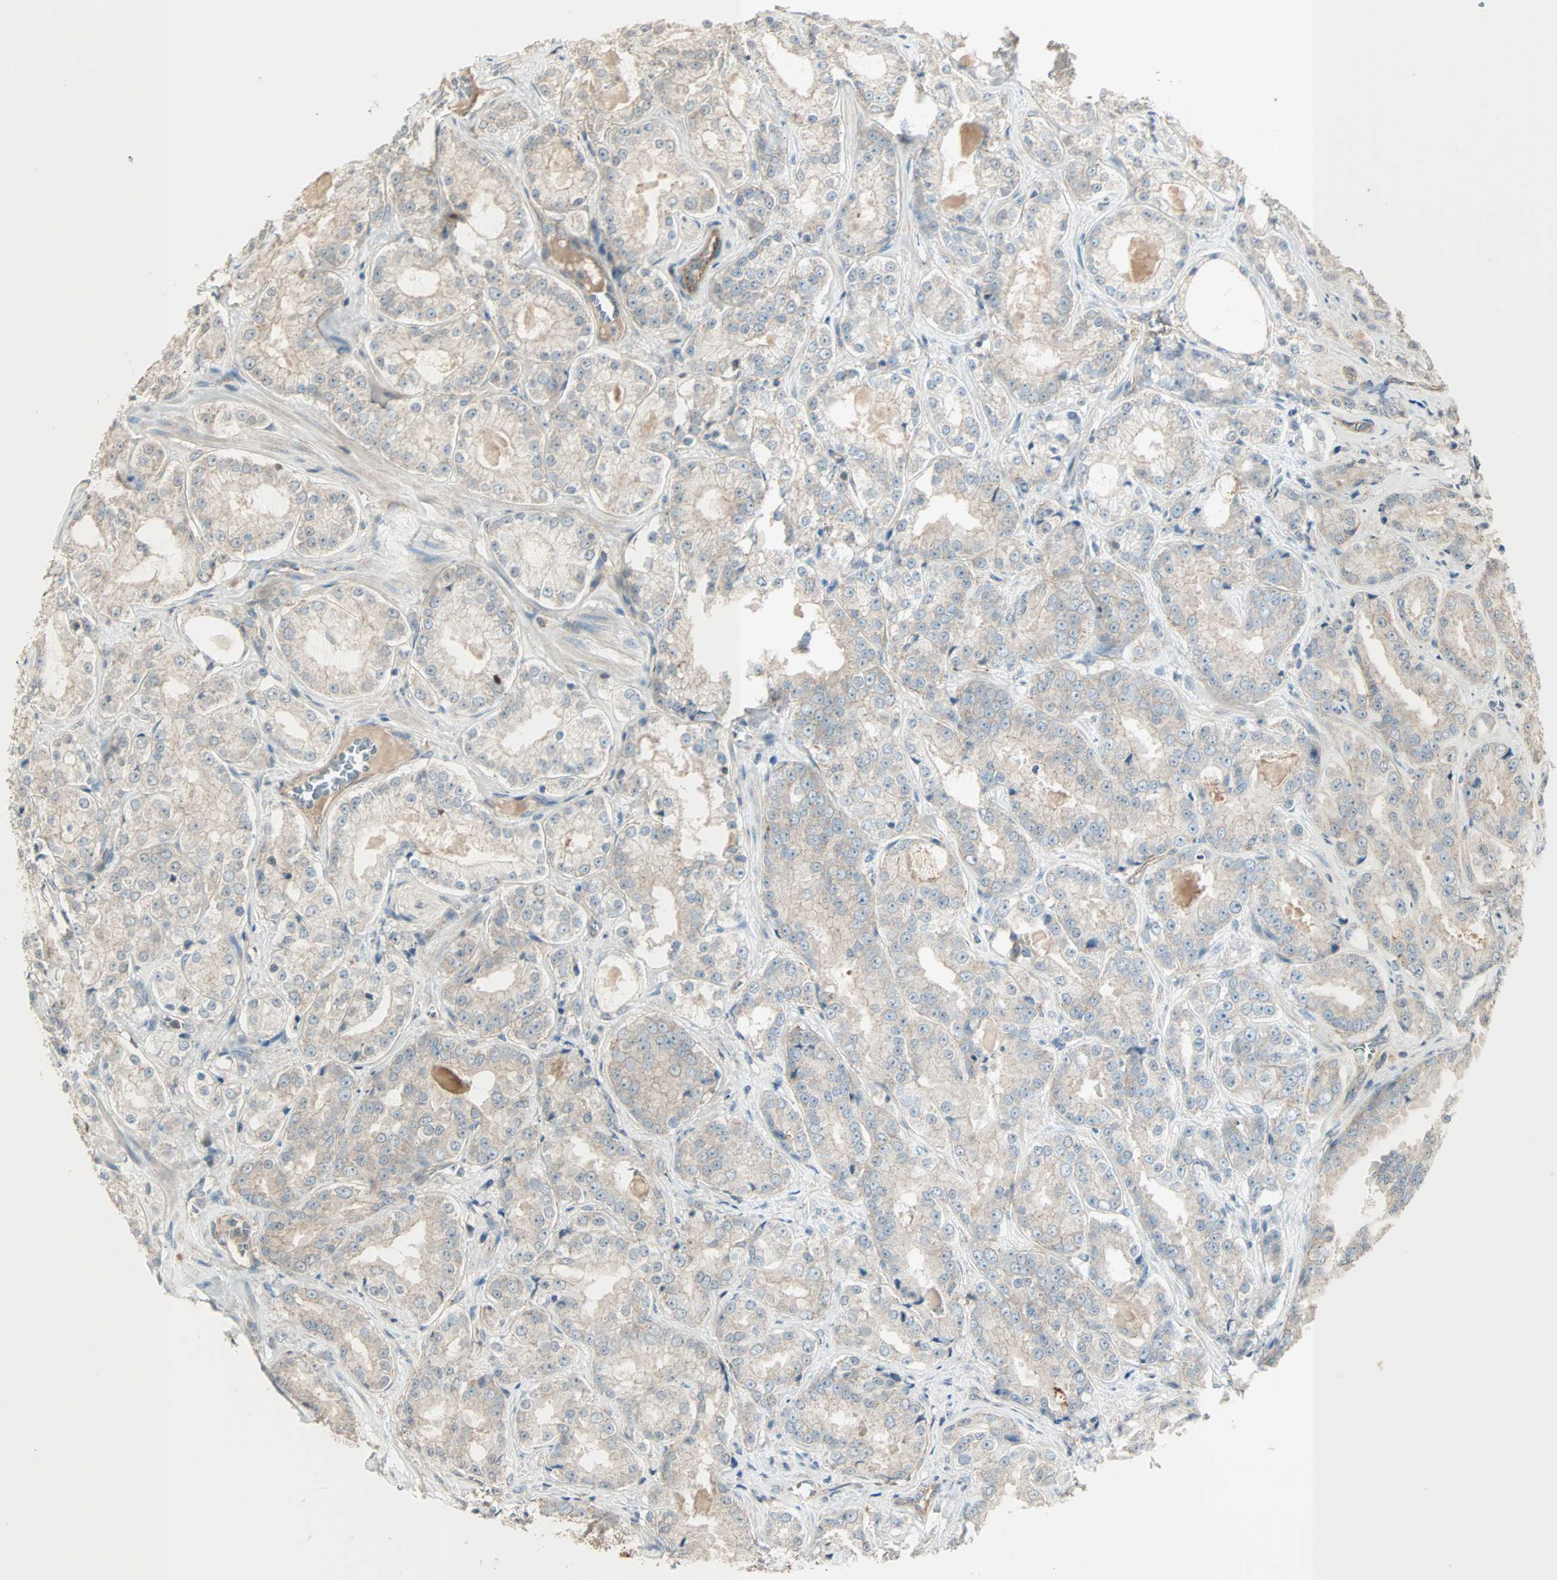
{"staining": {"intensity": "weak", "quantity": "25%-75%", "location": "cytoplasmic/membranous"}, "tissue": "prostate cancer", "cell_type": "Tumor cells", "image_type": "cancer", "snomed": [{"axis": "morphology", "description": "Adenocarcinoma, High grade"}, {"axis": "topography", "description": "Prostate"}], "caption": "Immunohistochemistry (IHC) staining of high-grade adenocarcinoma (prostate), which displays low levels of weak cytoplasmic/membranous staining in approximately 25%-75% of tumor cells indicating weak cytoplasmic/membranous protein expression. The staining was performed using DAB (brown) for protein detection and nuclei were counterstained in hematoxylin (blue).", "gene": "MAP3K21", "patient": {"sex": "male", "age": 73}}